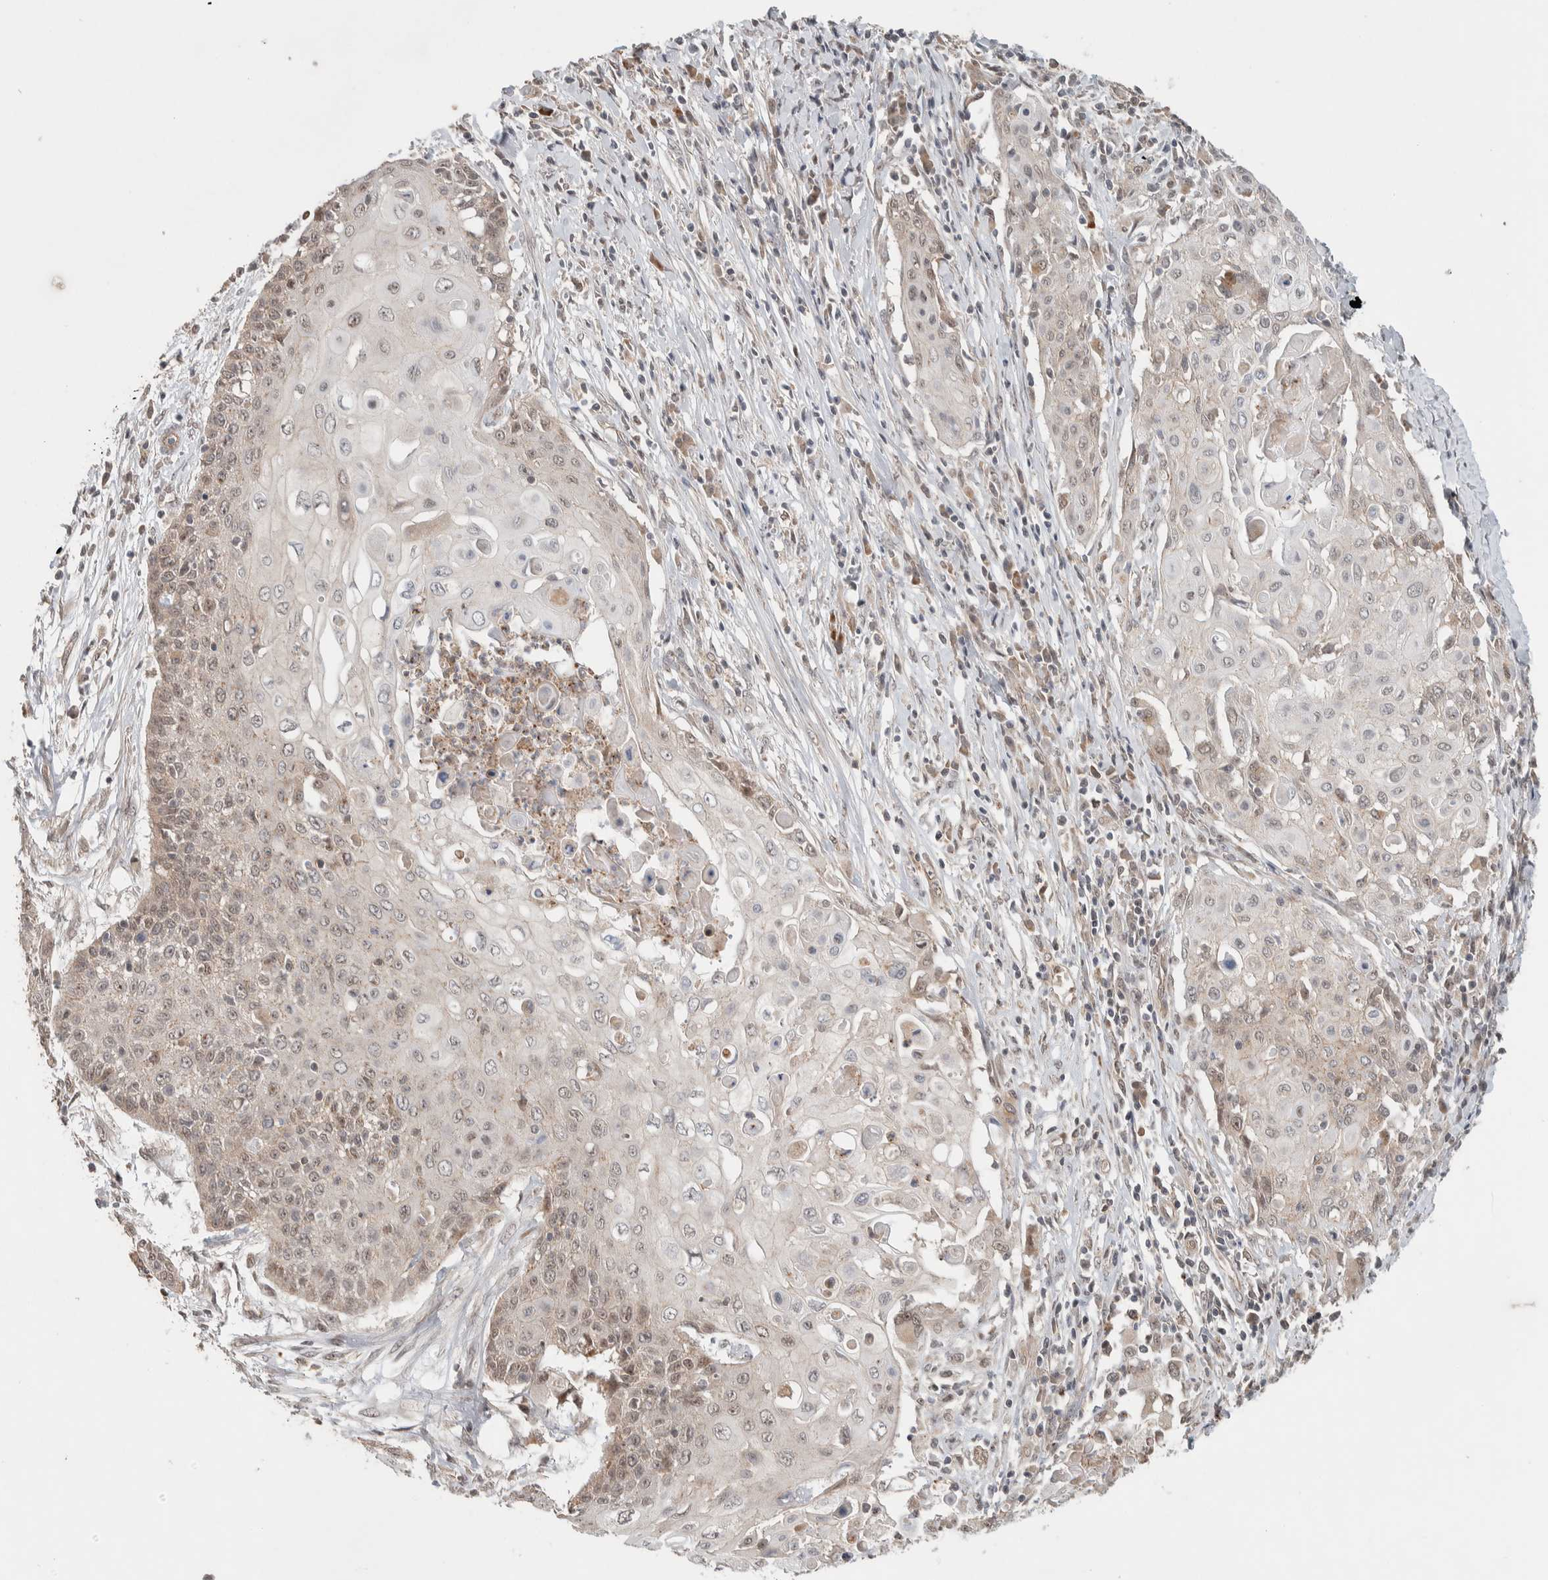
{"staining": {"intensity": "weak", "quantity": "<25%", "location": "cytoplasmic/membranous,nuclear"}, "tissue": "cervical cancer", "cell_type": "Tumor cells", "image_type": "cancer", "snomed": [{"axis": "morphology", "description": "Squamous cell carcinoma, NOS"}, {"axis": "topography", "description": "Cervix"}], "caption": "Cervical cancer stained for a protein using immunohistochemistry shows no staining tumor cells.", "gene": "DEPTOR", "patient": {"sex": "female", "age": 39}}